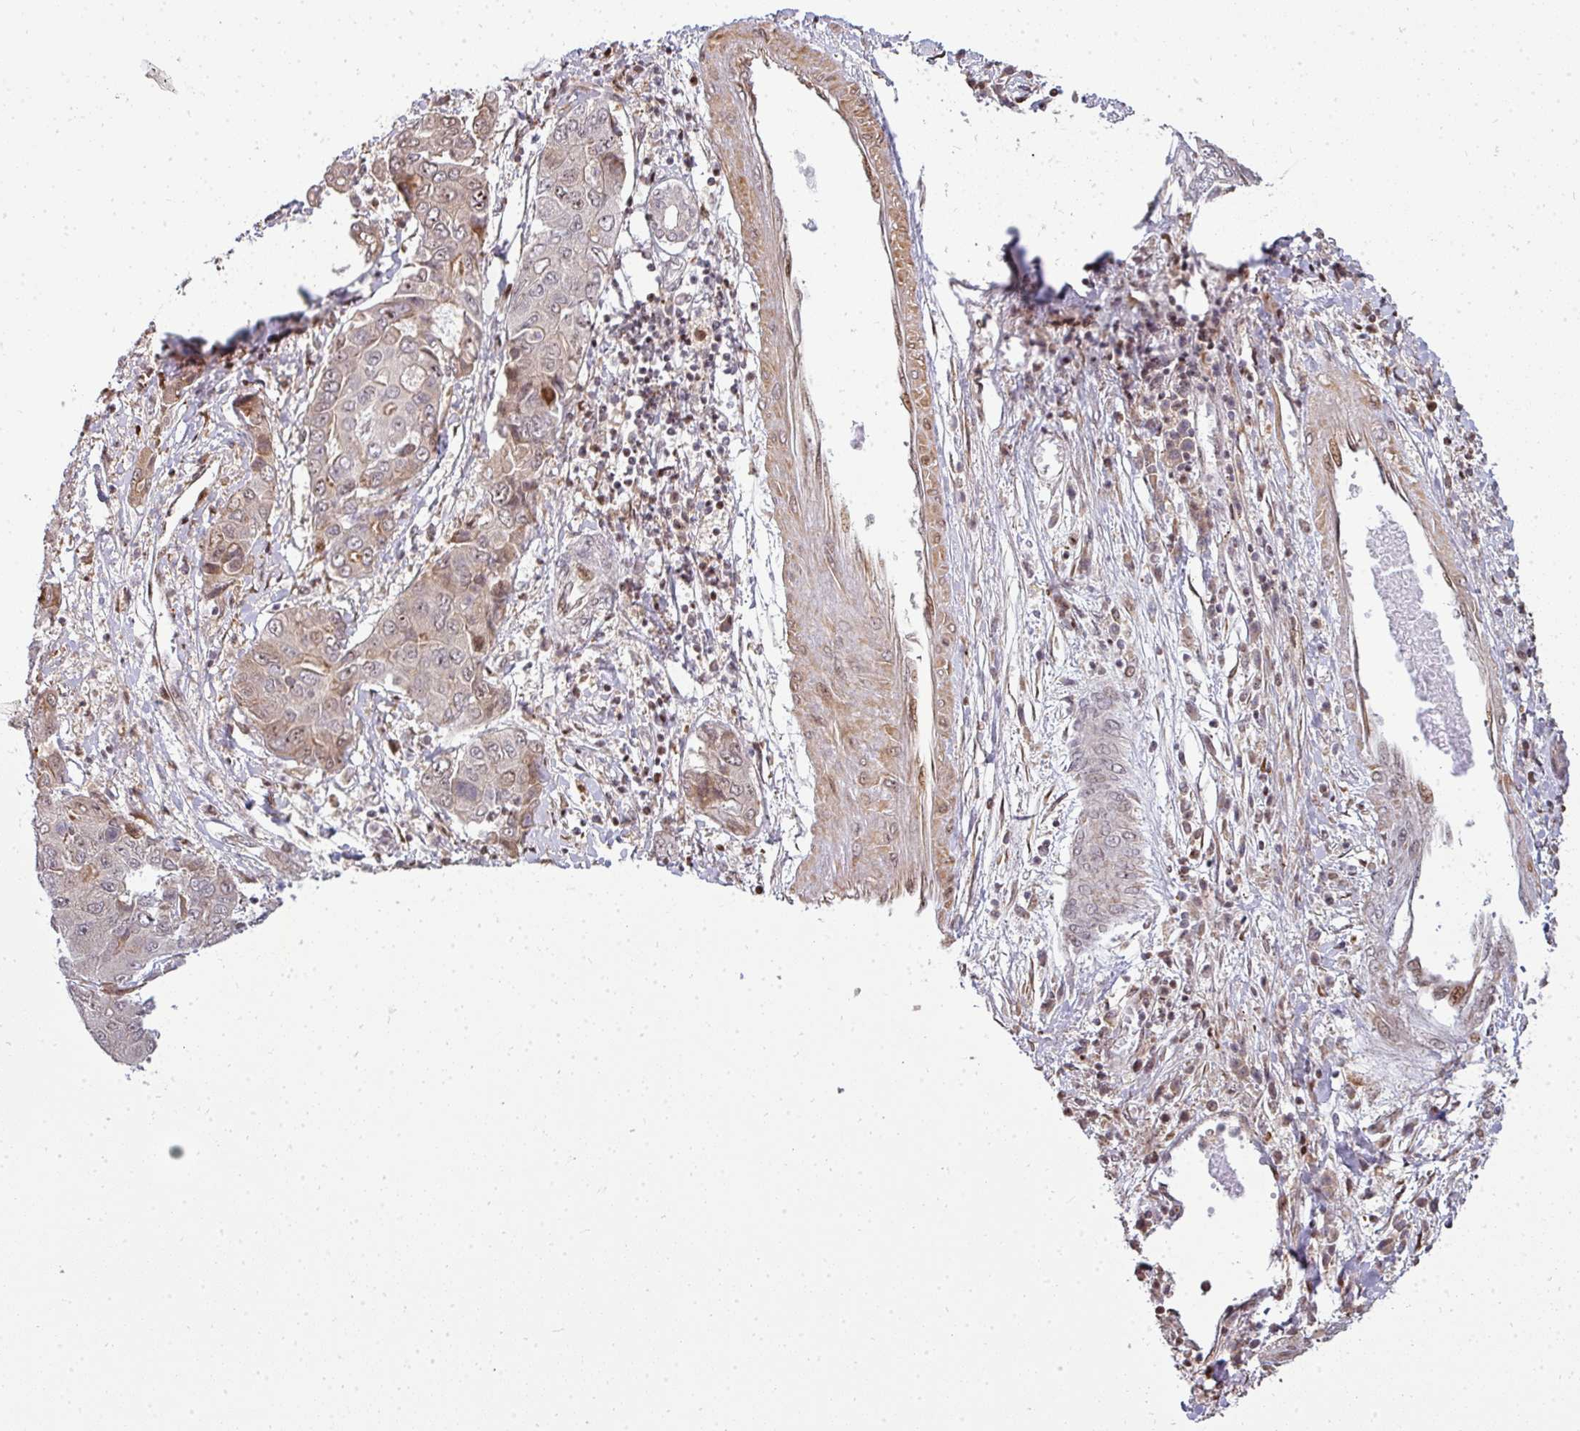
{"staining": {"intensity": "strong", "quantity": "<25%", "location": "cytoplasmic/membranous"}, "tissue": "liver cancer", "cell_type": "Tumor cells", "image_type": "cancer", "snomed": [{"axis": "morphology", "description": "Cholangiocarcinoma"}, {"axis": "topography", "description": "Liver"}], "caption": "Protein expression analysis of liver cancer (cholangiocarcinoma) displays strong cytoplasmic/membranous expression in about <25% of tumor cells.", "gene": "PATZ1", "patient": {"sex": "male", "age": 67}}